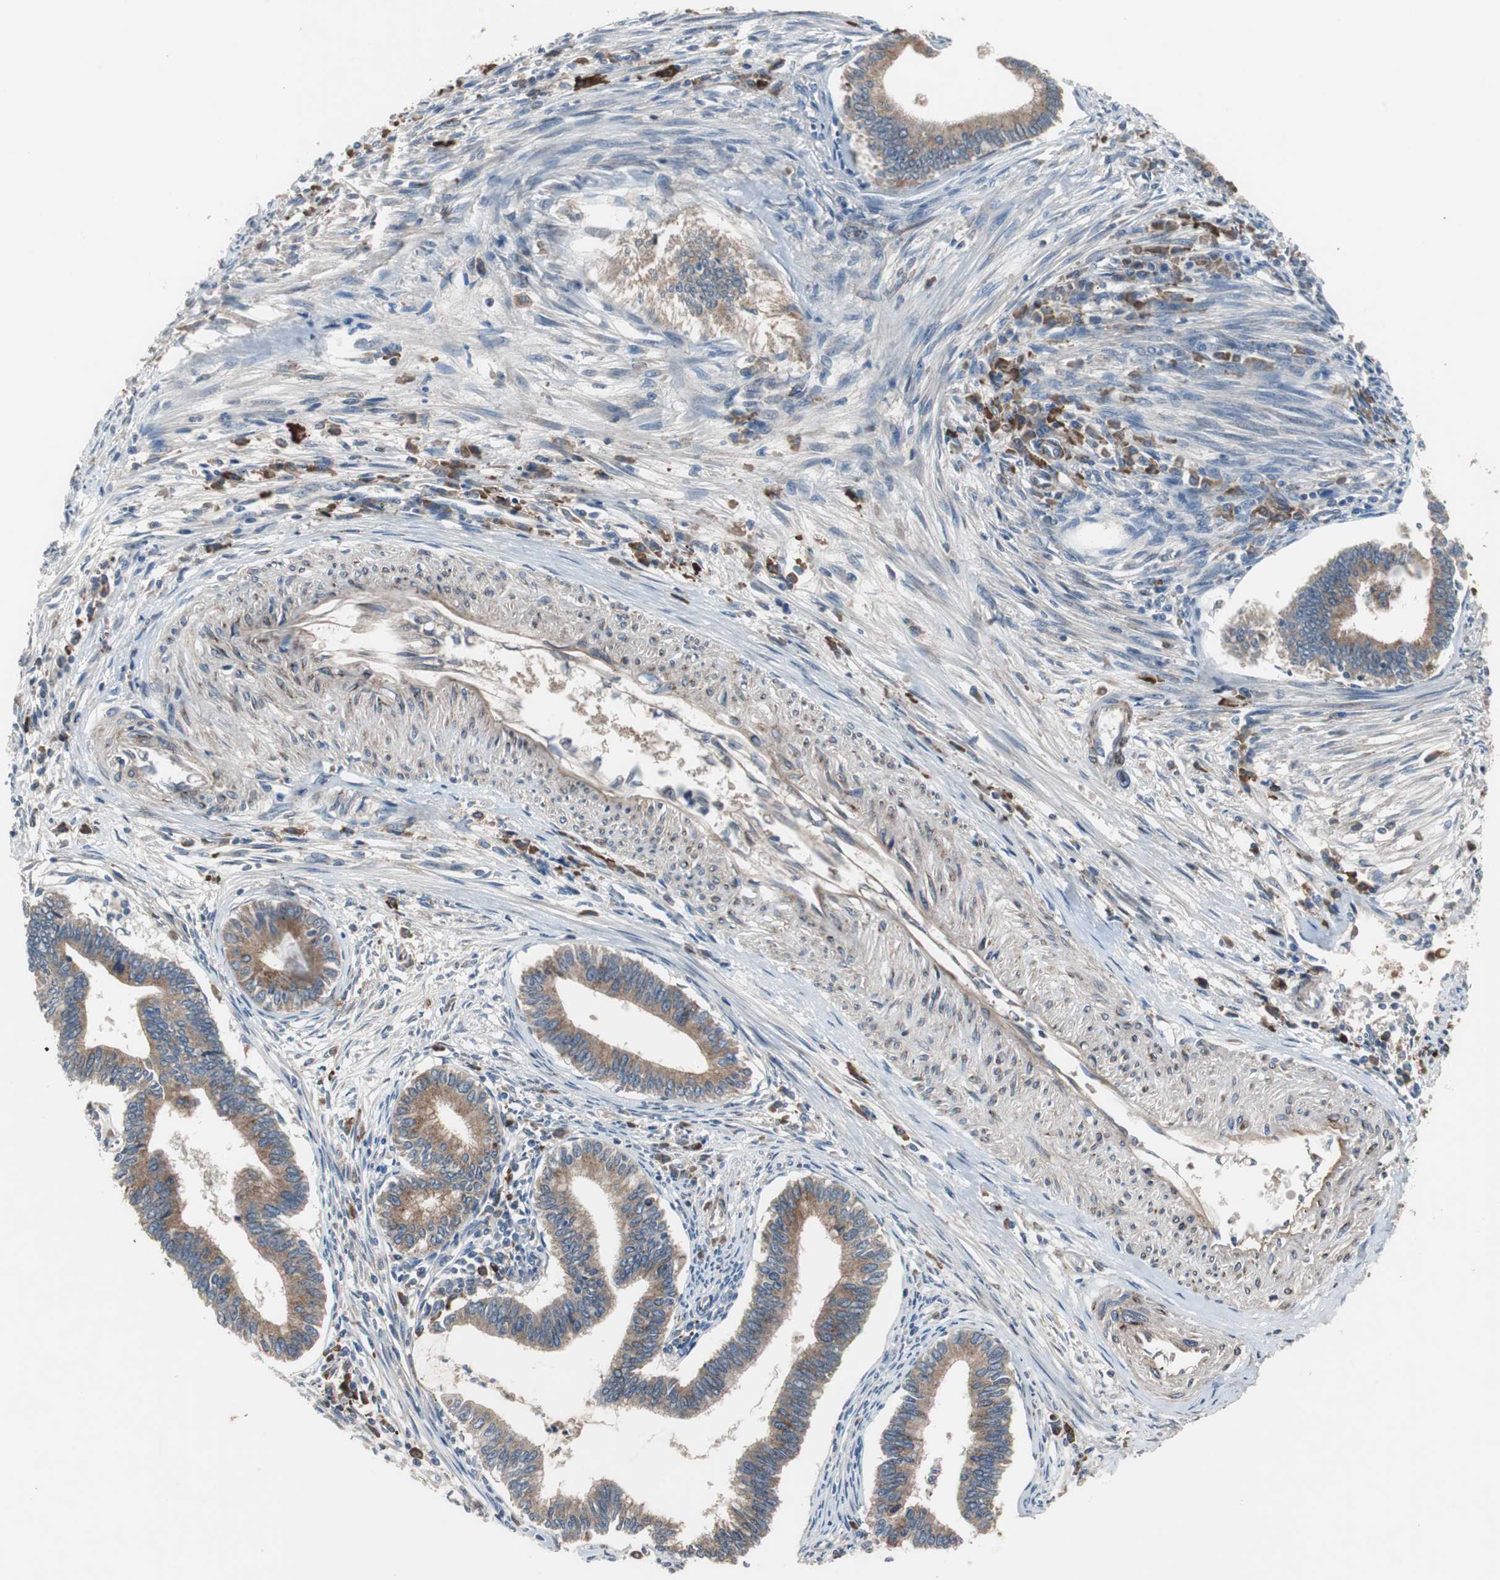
{"staining": {"intensity": "weak", "quantity": "25%-75%", "location": "cytoplasmic/membranous"}, "tissue": "cervical cancer", "cell_type": "Tumor cells", "image_type": "cancer", "snomed": [{"axis": "morphology", "description": "Adenocarcinoma, NOS"}, {"axis": "topography", "description": "Cervix"}], "caption": "The immunohistochemical stain shows weak cytoplasmic/membranous staining in tumor cells of cervical adenocarcinoma tissue.", "gene": "SORT1", "patient": {"sex": "female", "age": 36}}